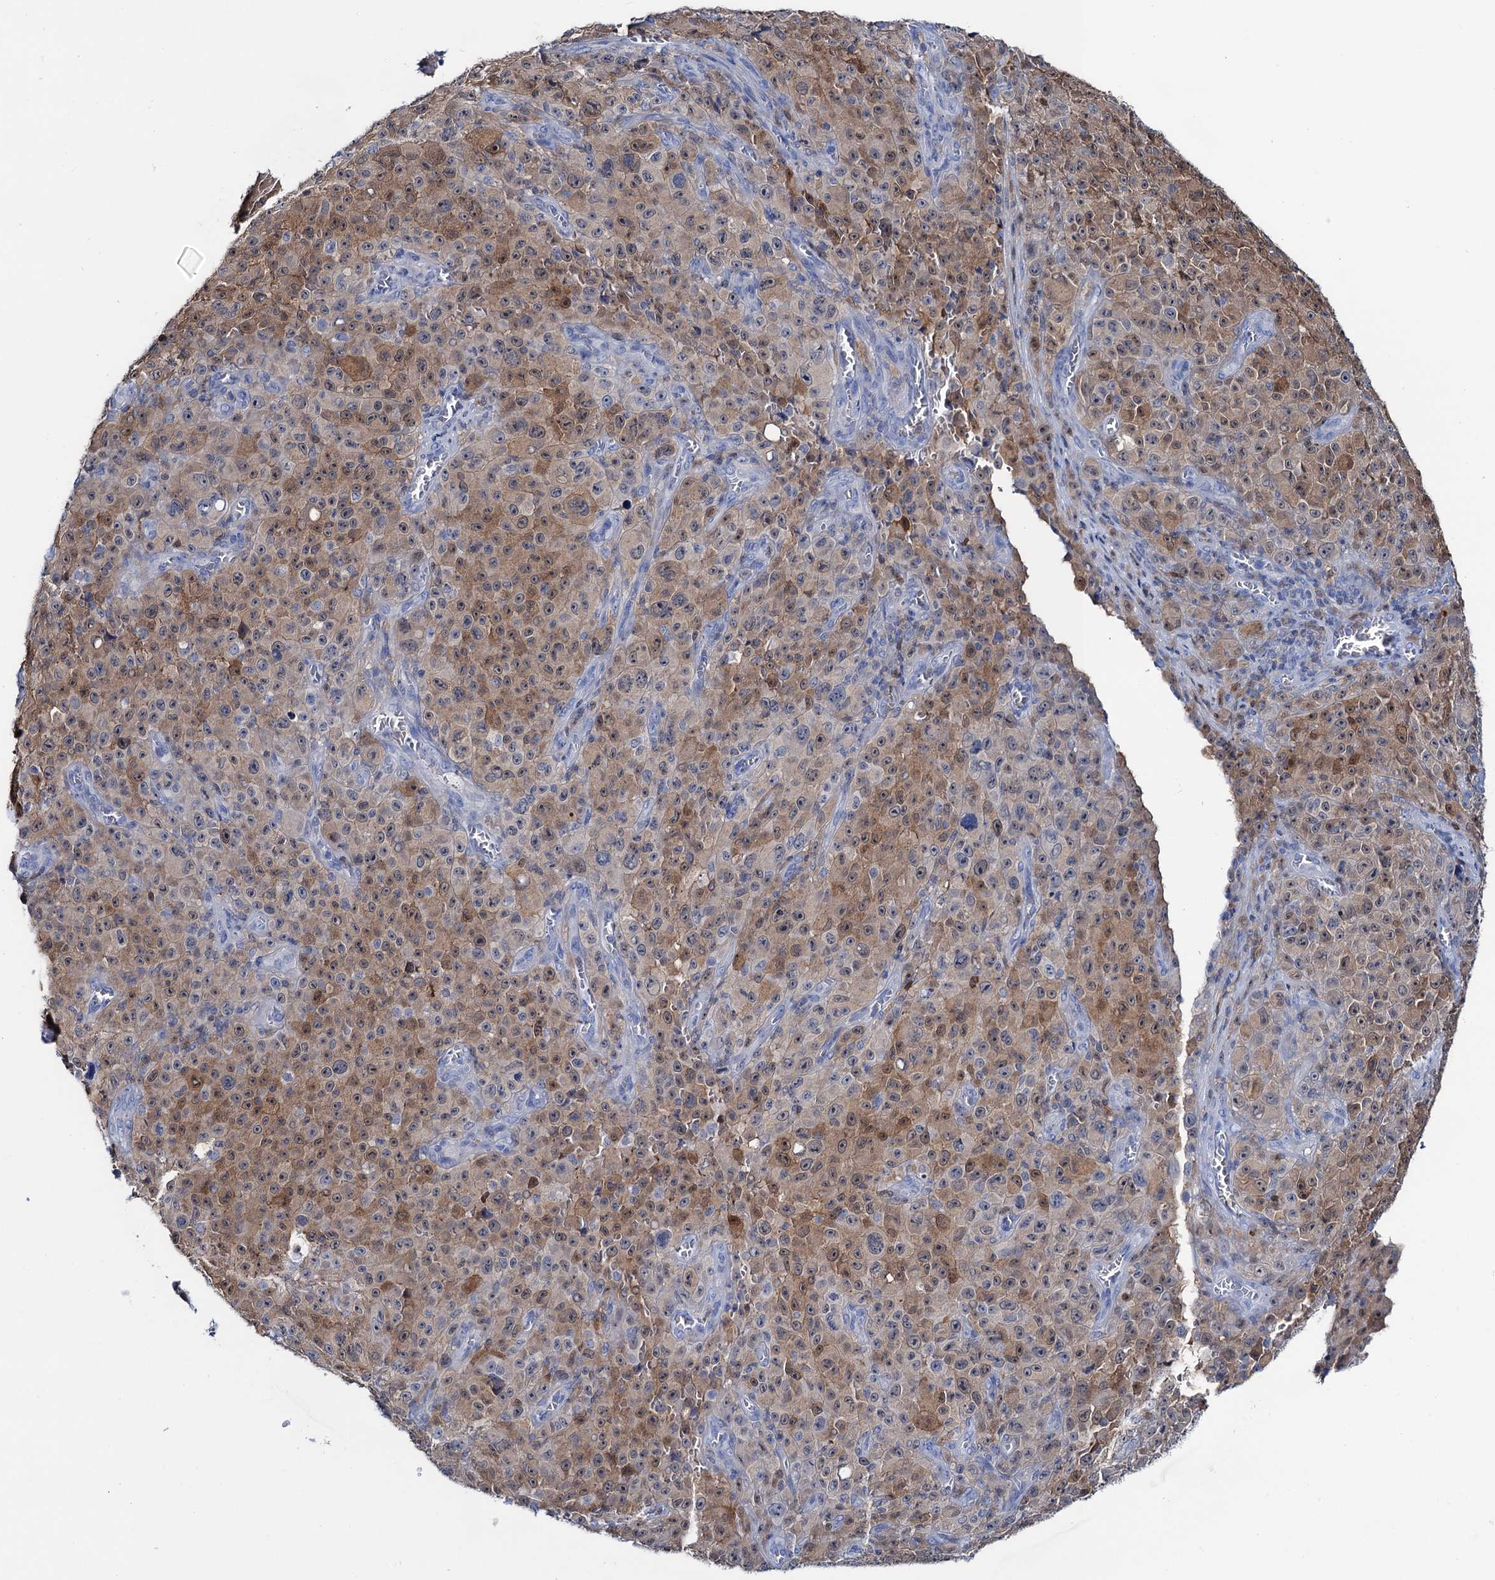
{"staining": {"intensity": "moderate", "quantity": "25%-75%", "location": "cytoplasmic/membranous,nuclear"}, "tissue": "melanoma", "cell_type": "Tumor cells", "image_type": "cancer", "snomed": [{"axis": "morphology", "description": "Malignant melanoma, NOS"}, {"axis": "topography", "description": "Skin"}], "caption": "High-magnification brightfield microscopy of melanoma stained with DAB (3,3'-diaminobenzidine) (brown) and counterstained with hematoxylin (blue). tumor cells exhibit moderate cytoplasmic/membranous and nuclear staining is appreciated in approximately25%-75% of cells. The staining was performed using DAB (3,3'-diaminobenzidine) to visualize the protein expression in brown, while the nuclei were stained in blue with hematoxylin (Magnification: 20x).", "gene": "FAH", "patient": {"sex": "female", "age": 82}}